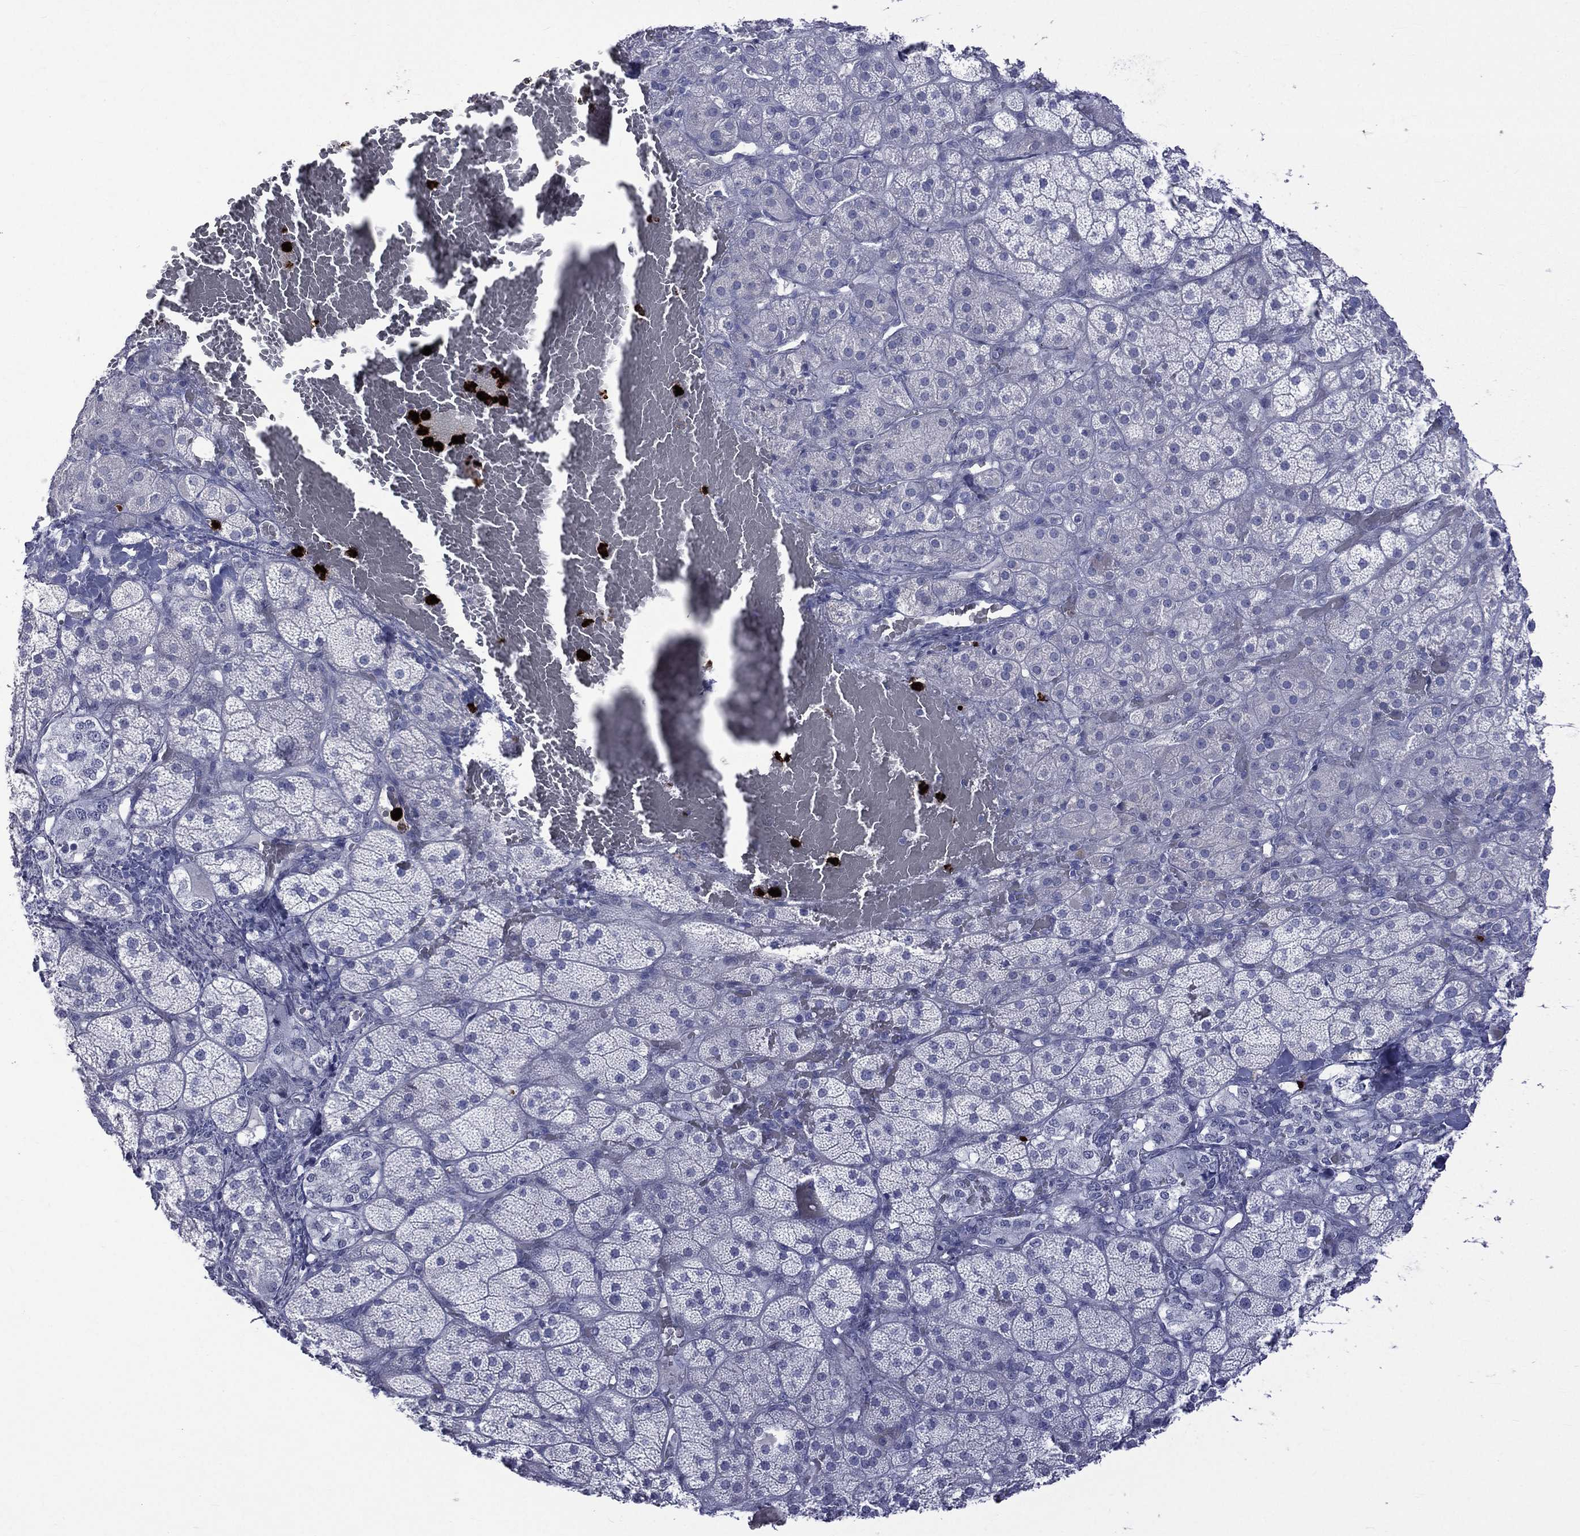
{"staining": {"intensity": "negative", "quantity": "none", "location": "none"}, "tissue": "adrenal gland", "cell_type": "Glandular cells", "image_type": "normal", "snomed": [{"axis": "morphology", "description": "Normal tissue, NOS"}, {"axis": "topography", "description": "Adrenal gland"}], "caption": "This histopathology image is of unremarkable adrenal gland stained with immunohistochemistry to label a protein in brown with the nuclei are counter-stained blue. There is no staining in glandular cells. (DAB IHC, high magnification).", "gene": "ELANE", "patient": {"sex": "male", "age": 57}}